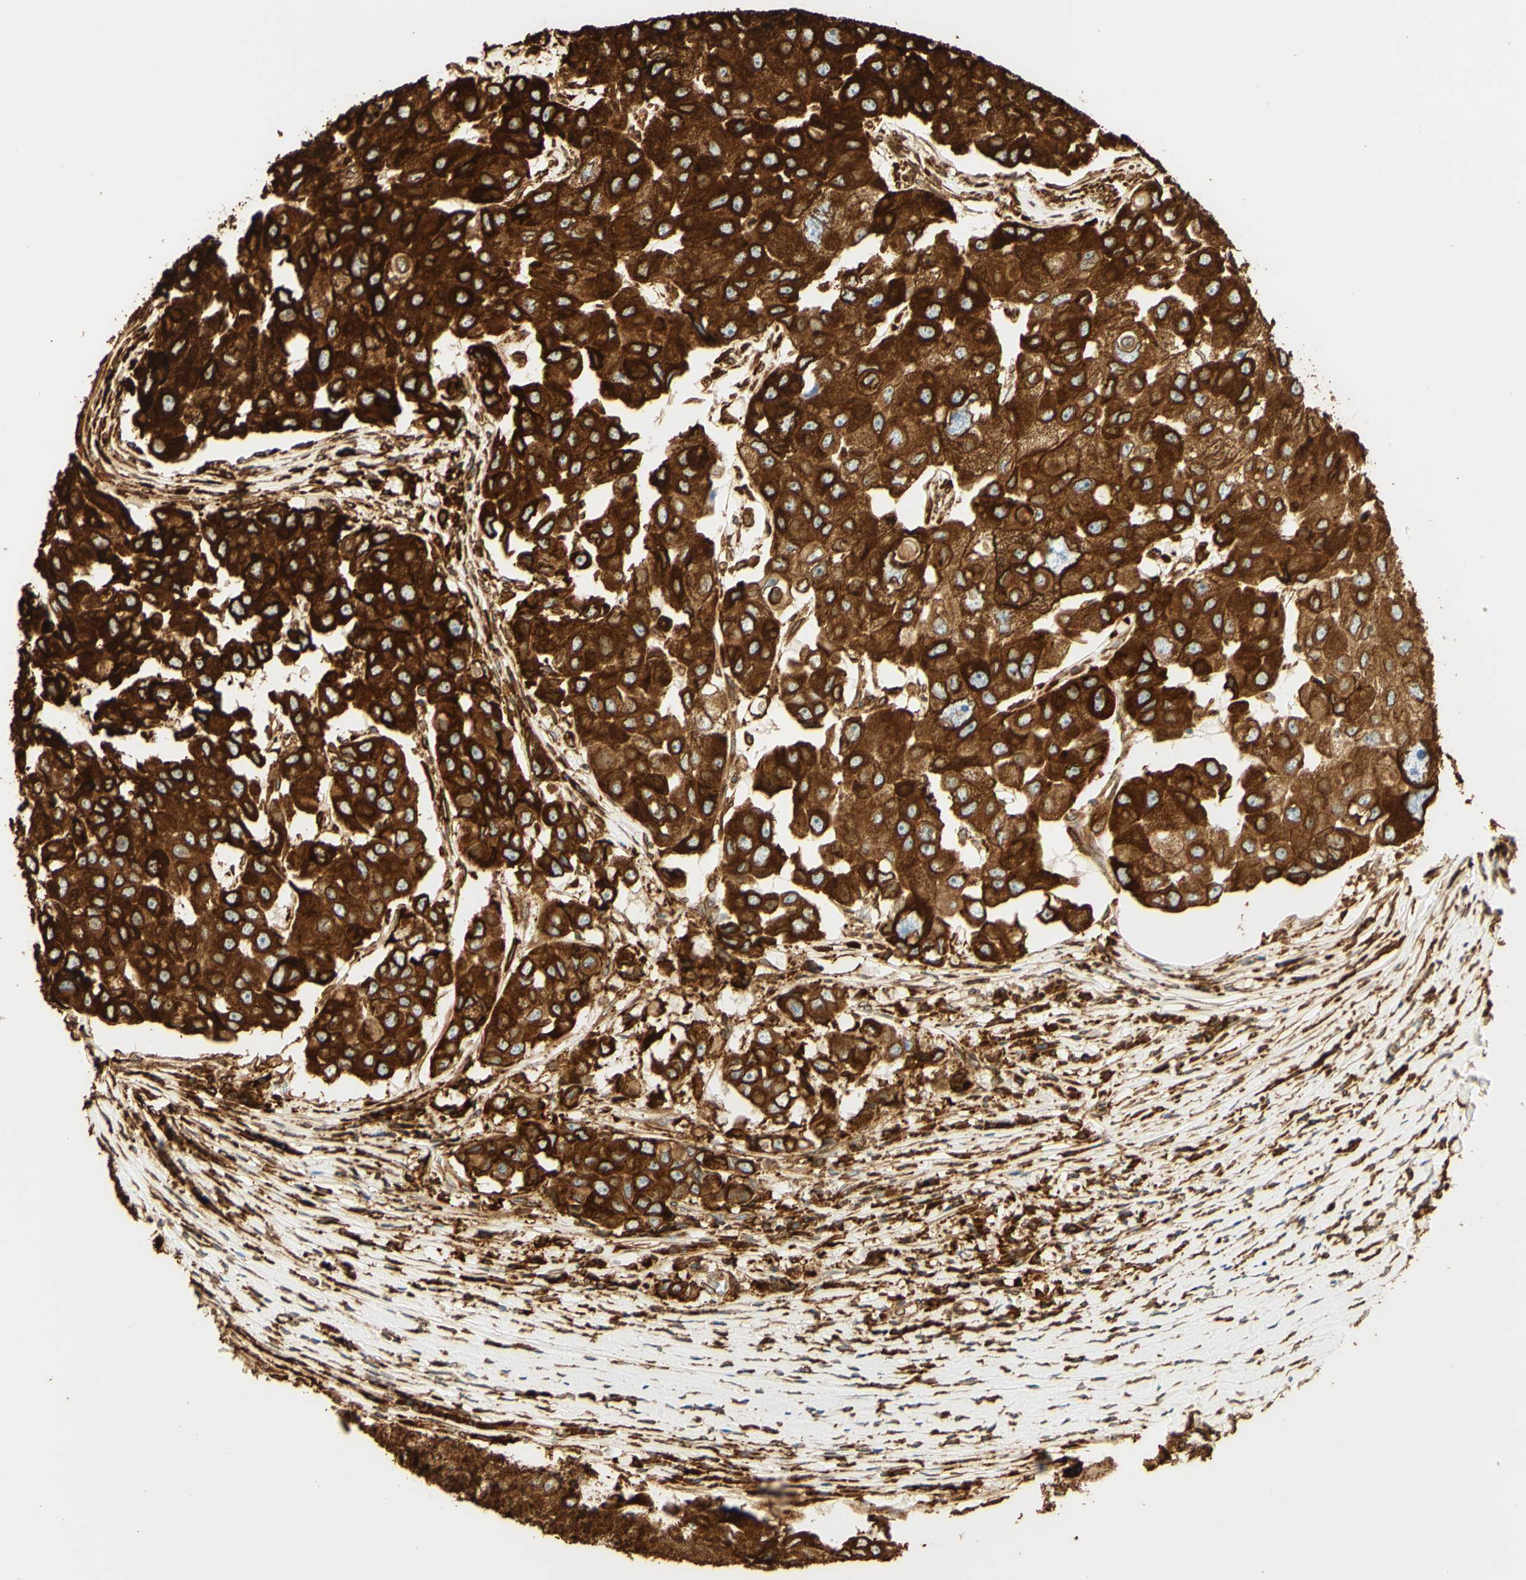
{"staining": {"intensity": "strong", "quantity": ">75%", "location": "cytoplasmic/membranous"}, "tissue": "breast cancer", "cell_type": "Tumor cells", "image_type": "cancer", "snomed": [{"axis": "morphology", "description": "Duct carcinoma"}, {"axis": "topography", "description": "Breast"}], "caption": "Immunohistochemistry (IHC) of human breast cancer displays high levels of strong cytoplasmic/membranous staining in about >75% of tumor cells.", "gene": "CANX", "patient": {"sex": "female", "age": 27}}